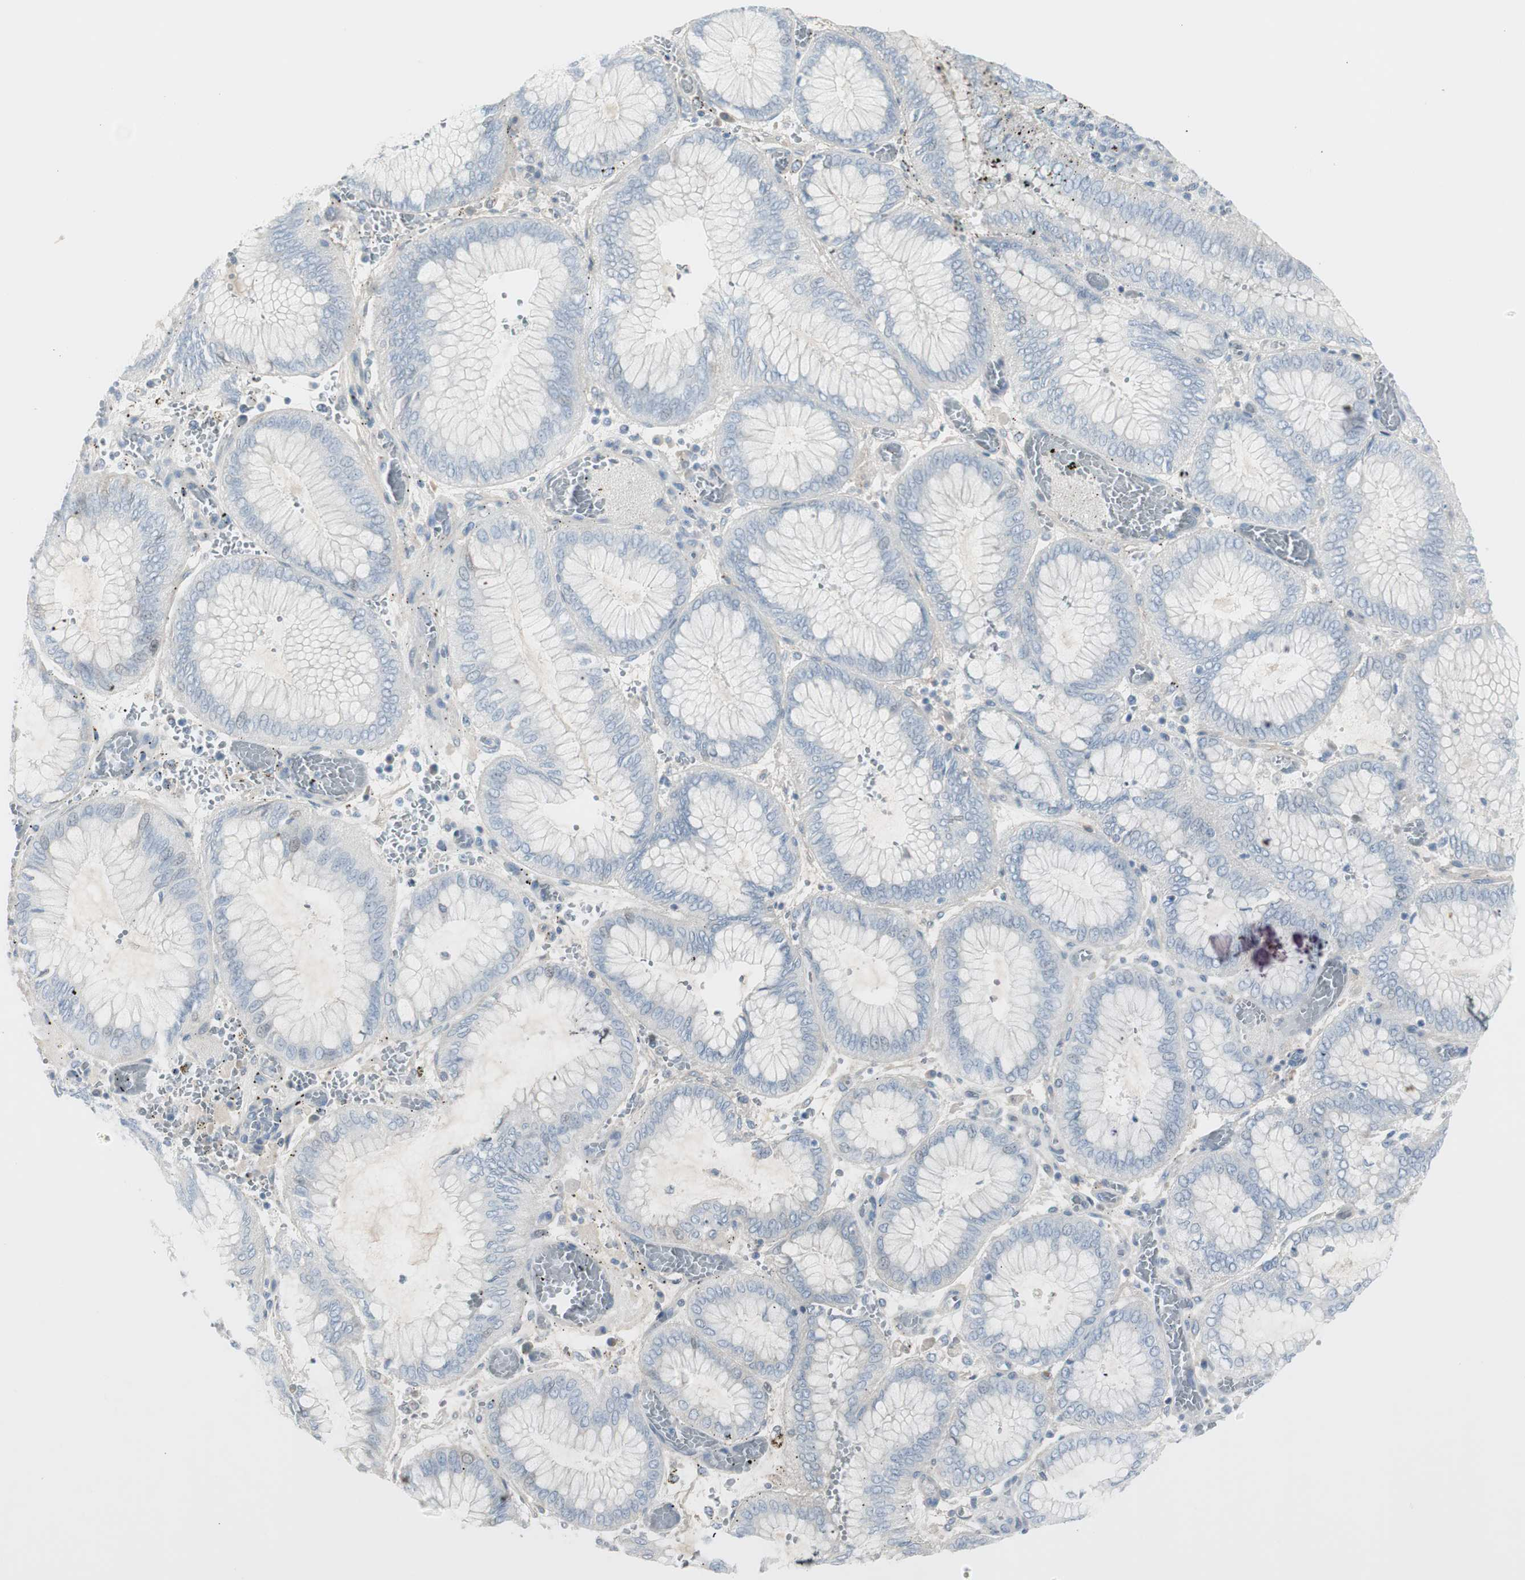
{"staining": {"intensity": "negative", "quantity": "none", "location": "none"}, "tissue": "stomach cancer", "cell_type": "Tumor cells", "image_type": "cancer", "snomed": [{"axis": "morphology", "description": "Normal tissue, NOS"}, {"axis": "morphology", "description": "Adenocarcinoma, NOS"}, {"axis": "topography", "description": "Stomach, upper"}, {"axis": "topography", "description": "Stomach"}], "caption": "Adenocarcinoma (stomach) stained for a protein using immunohistochemistry reveals no expression tumor cells.", "gene": "CACNA2D1", "patient": {"sex": "male", "age": 76}}